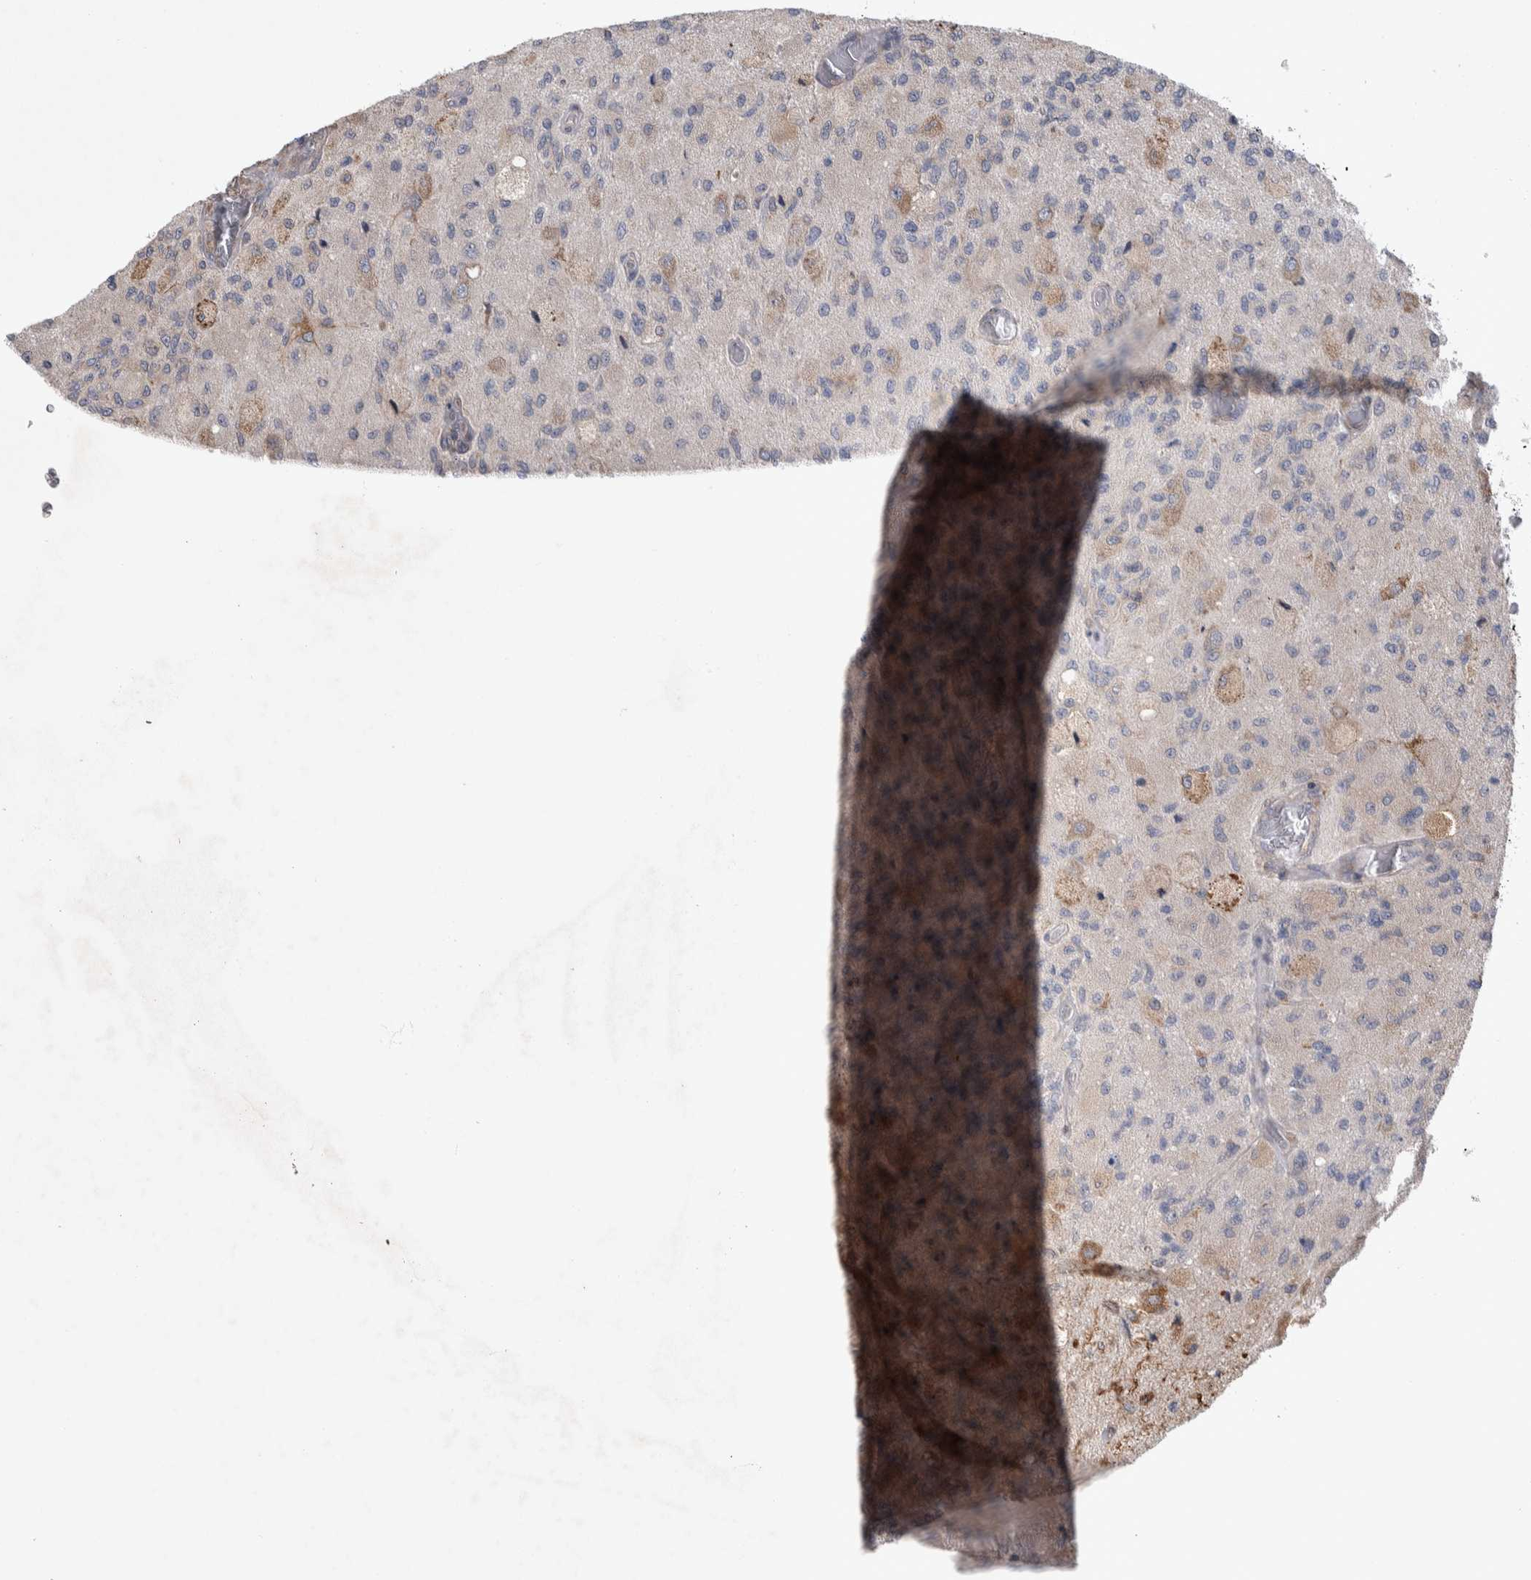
{"staining": {"intensity": "weak", "quantity": "<25%", "location": "cytoplasmic/membranous"}, "tissue": "glioma", "cell_type": "Tumor cells", "image_type": "cancer", "snomed": [{"axis": "morphology", "description": "Normal tissue, NOS"}, {"axis": "morphology", "description": "Glioma, malignant, High grade"}, {"axis": "topography", "description": "Cerebral cortex"}], "caption": "This is an IHC histopathology image of human malignant glioma (high-grade). There is no expression in tumor cells.", "gene": "IBTK", "patient": {"sex": "male", "age": 77}}